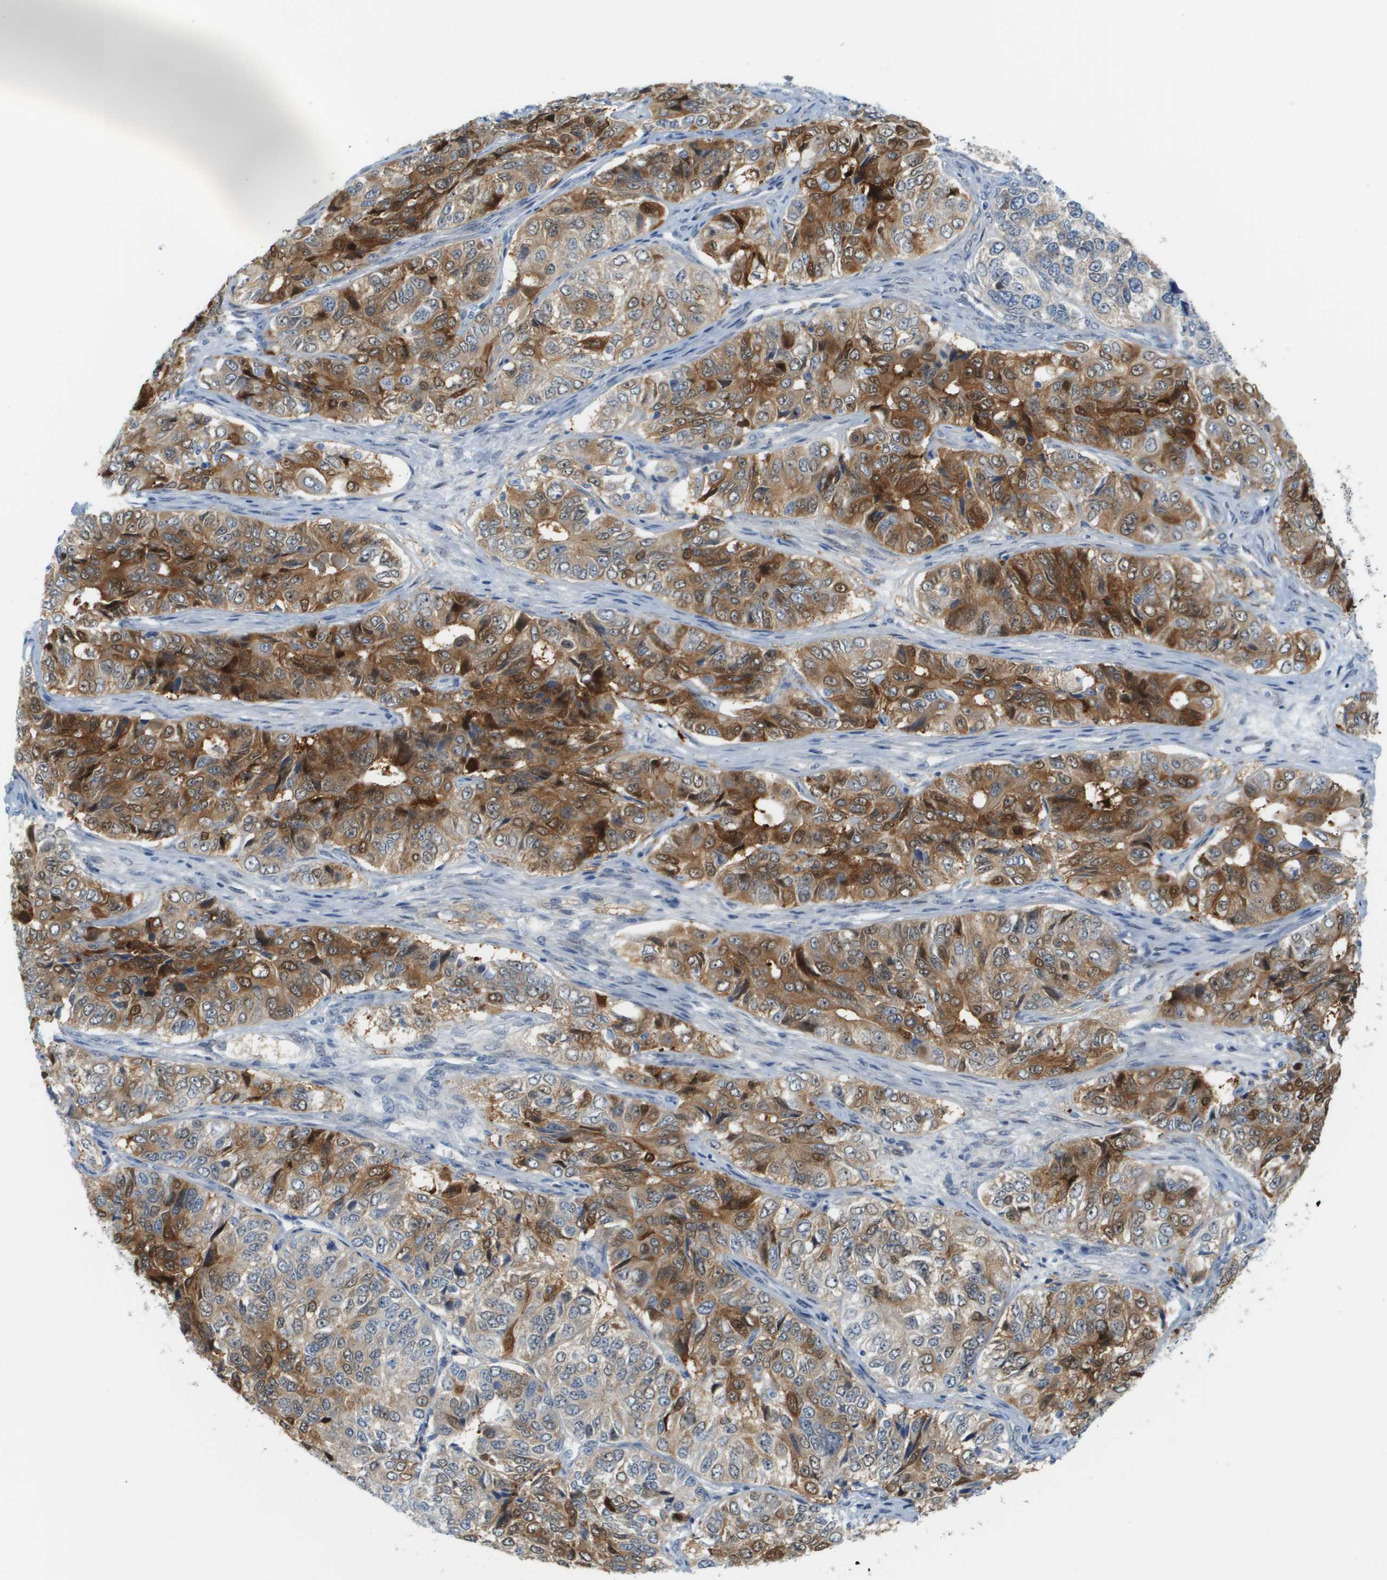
{"staining": {"intensity": "strong", "quantity": ">75%", "location": "cytoplasmic/membranous"}, "tissue": "ovarian cancer", "cell_type": "Tumor cells", "image_type": "cancer", "snomed": [{"axis": "morphology", "description": "Carcinoma, endometroid"}, {"axis": "topography", "description": "Ovary"}], "caption": "Immunohistochemical staining of human ovarian endometroid carcinoma exhibits high levels of strong cytoplasmic/membranous protein expression in about >75% of tumor cells.", "gene": "CUL9", "patient": {"sex": "female", "age": 51}}